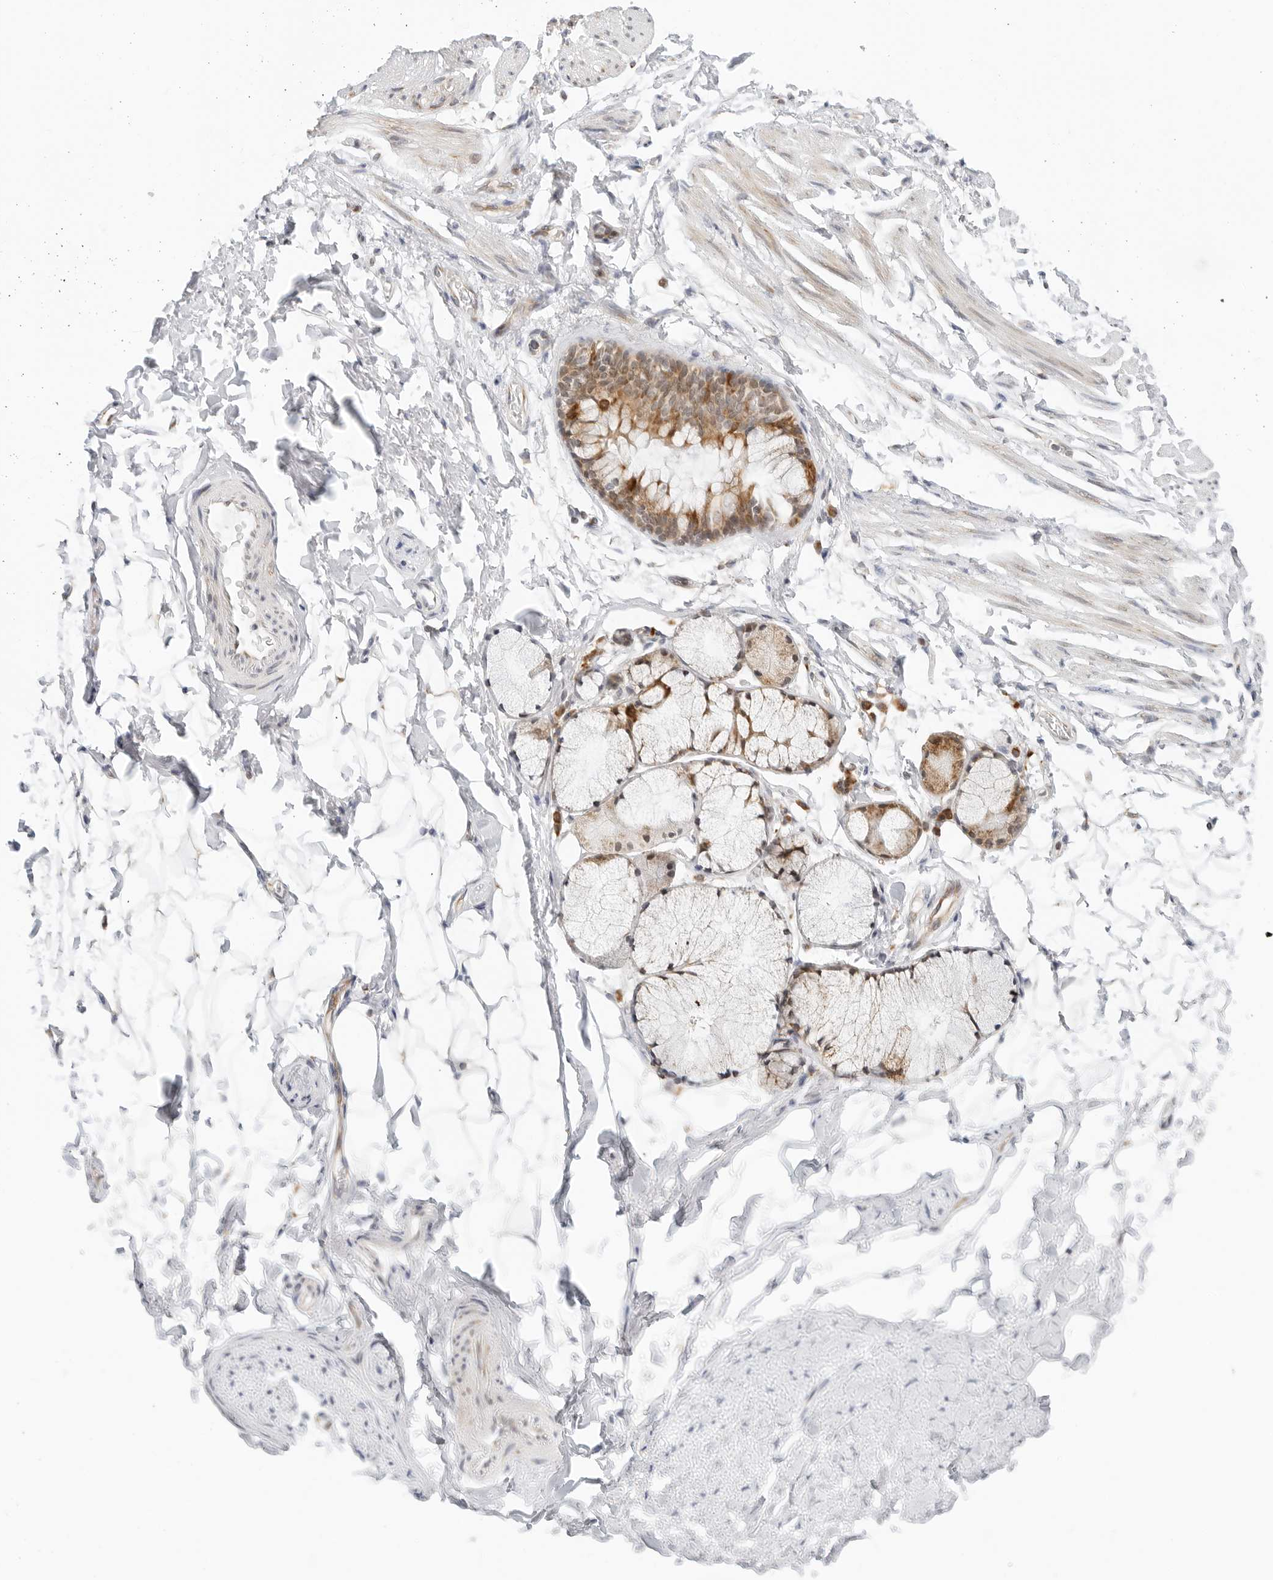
{"staining": {"intensity": "negative", "quantity": "none", "location": "none"}, "tissue": "adipose tissue", "cell_type": "Adipocytes", "image_type": "normal", "snomed": [{"axis": "morphology", "description": "Normal tissue, NOS"}, {"axis": "topography", "description": "Cartilage tissue"}, {"axis": "topography", "description": "Bronchus"}], "caption": "IHC photomicrograph of normal human adipose tissue stained for a protein (brown), which reveals no positivity in adipocytes.", "gene": "POLR3GL", "patient": {"sex": "female", "age": 73}}